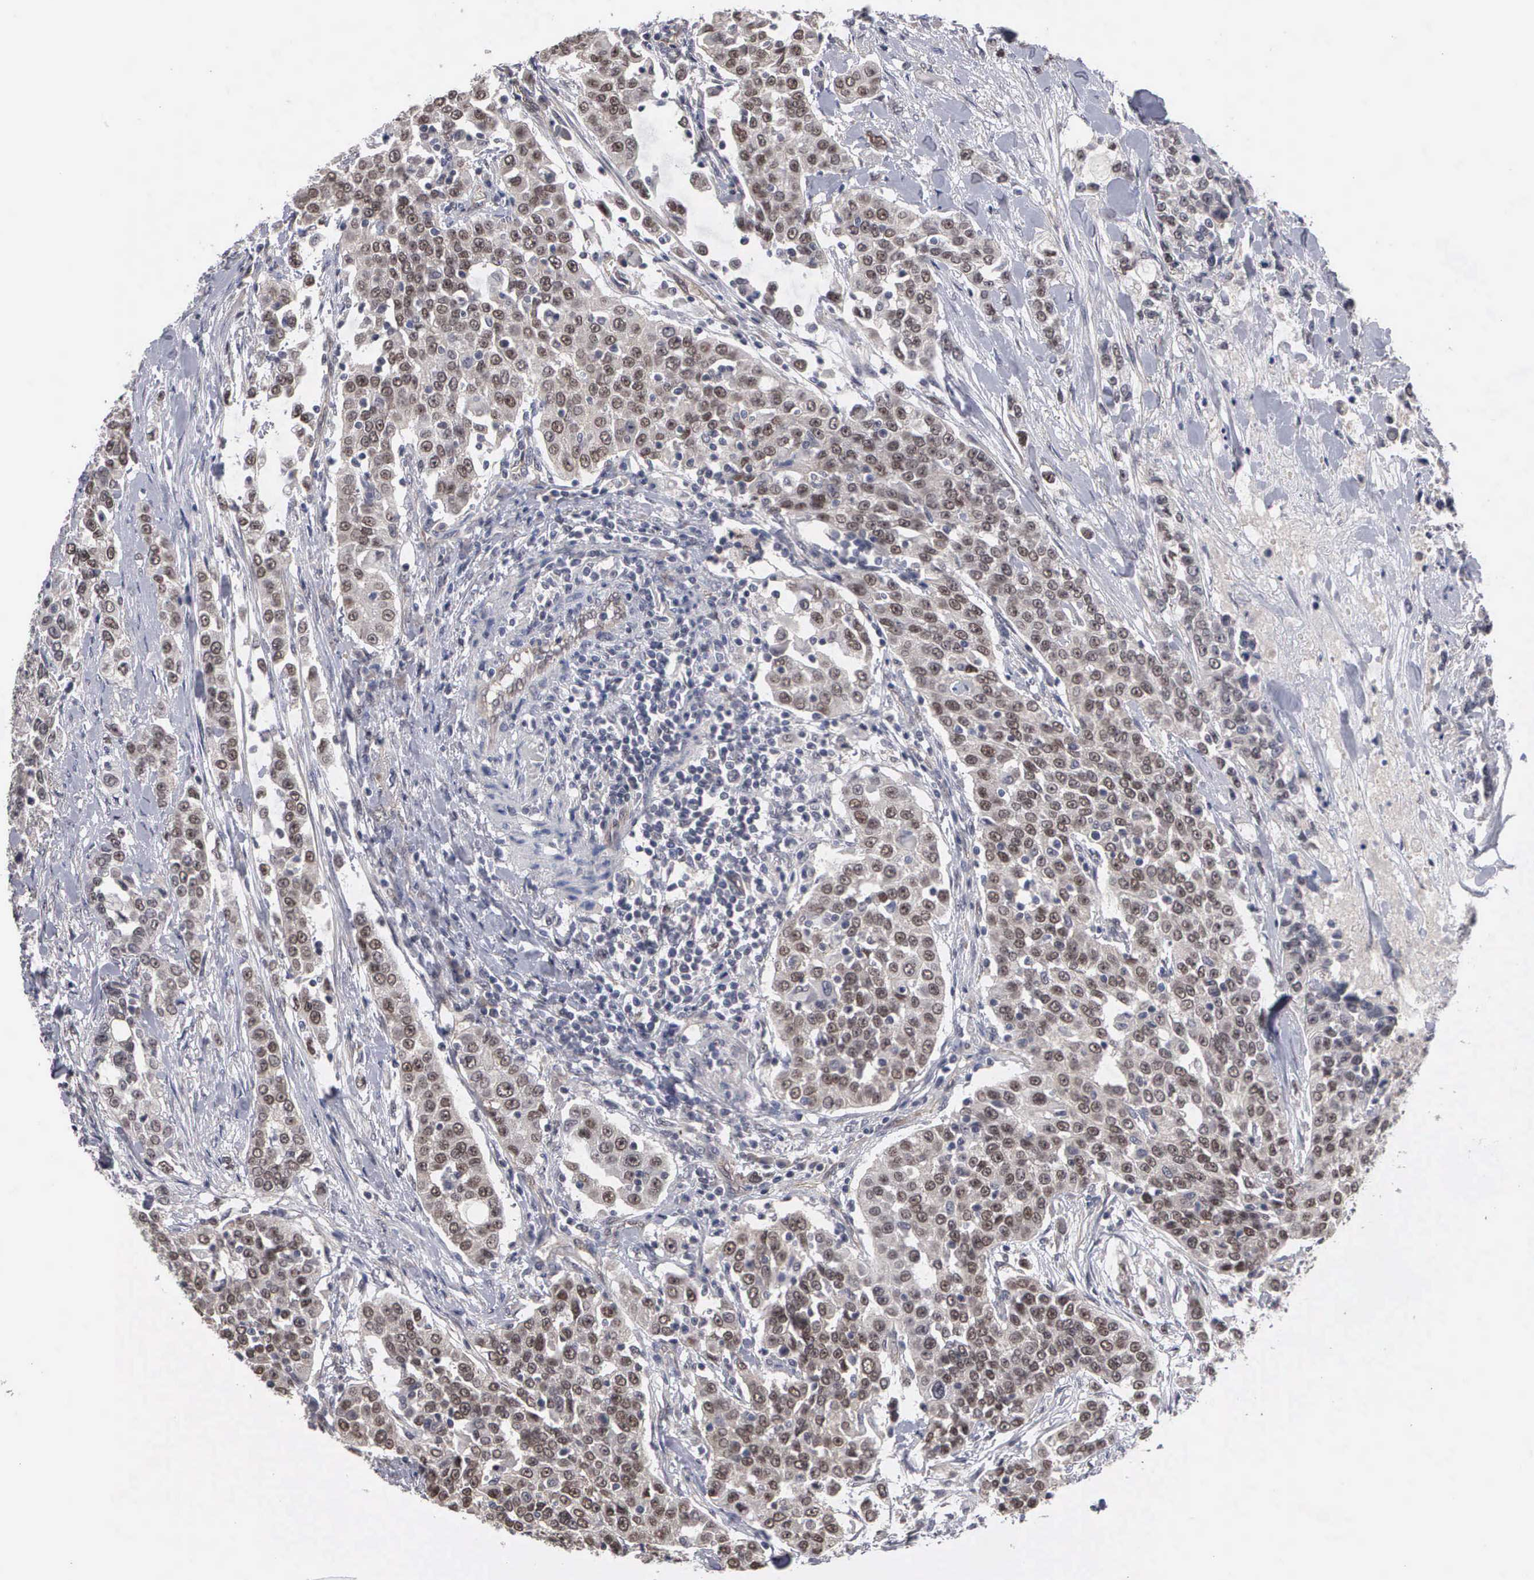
{"staining": {"intensity": "moderate", "quantity": "25%-75%", "location": "nuclear"}, "tissue": "urothelial cancer", "cell_type": "Tumor cells", "image_type": "cancer", "snomed": [{"axis": "morphology", "description": "Urothelial carcinoma, High grade"}, {"axis": "topography", "description": "Urinary bladder"}], "caption": "Urothelial cancer tissue reveals moderate nuclear positivity in approximately 25%-75% of tumor cells", "gene": "ZBTB33", "patient": {"sex": "female", "age": 80}}